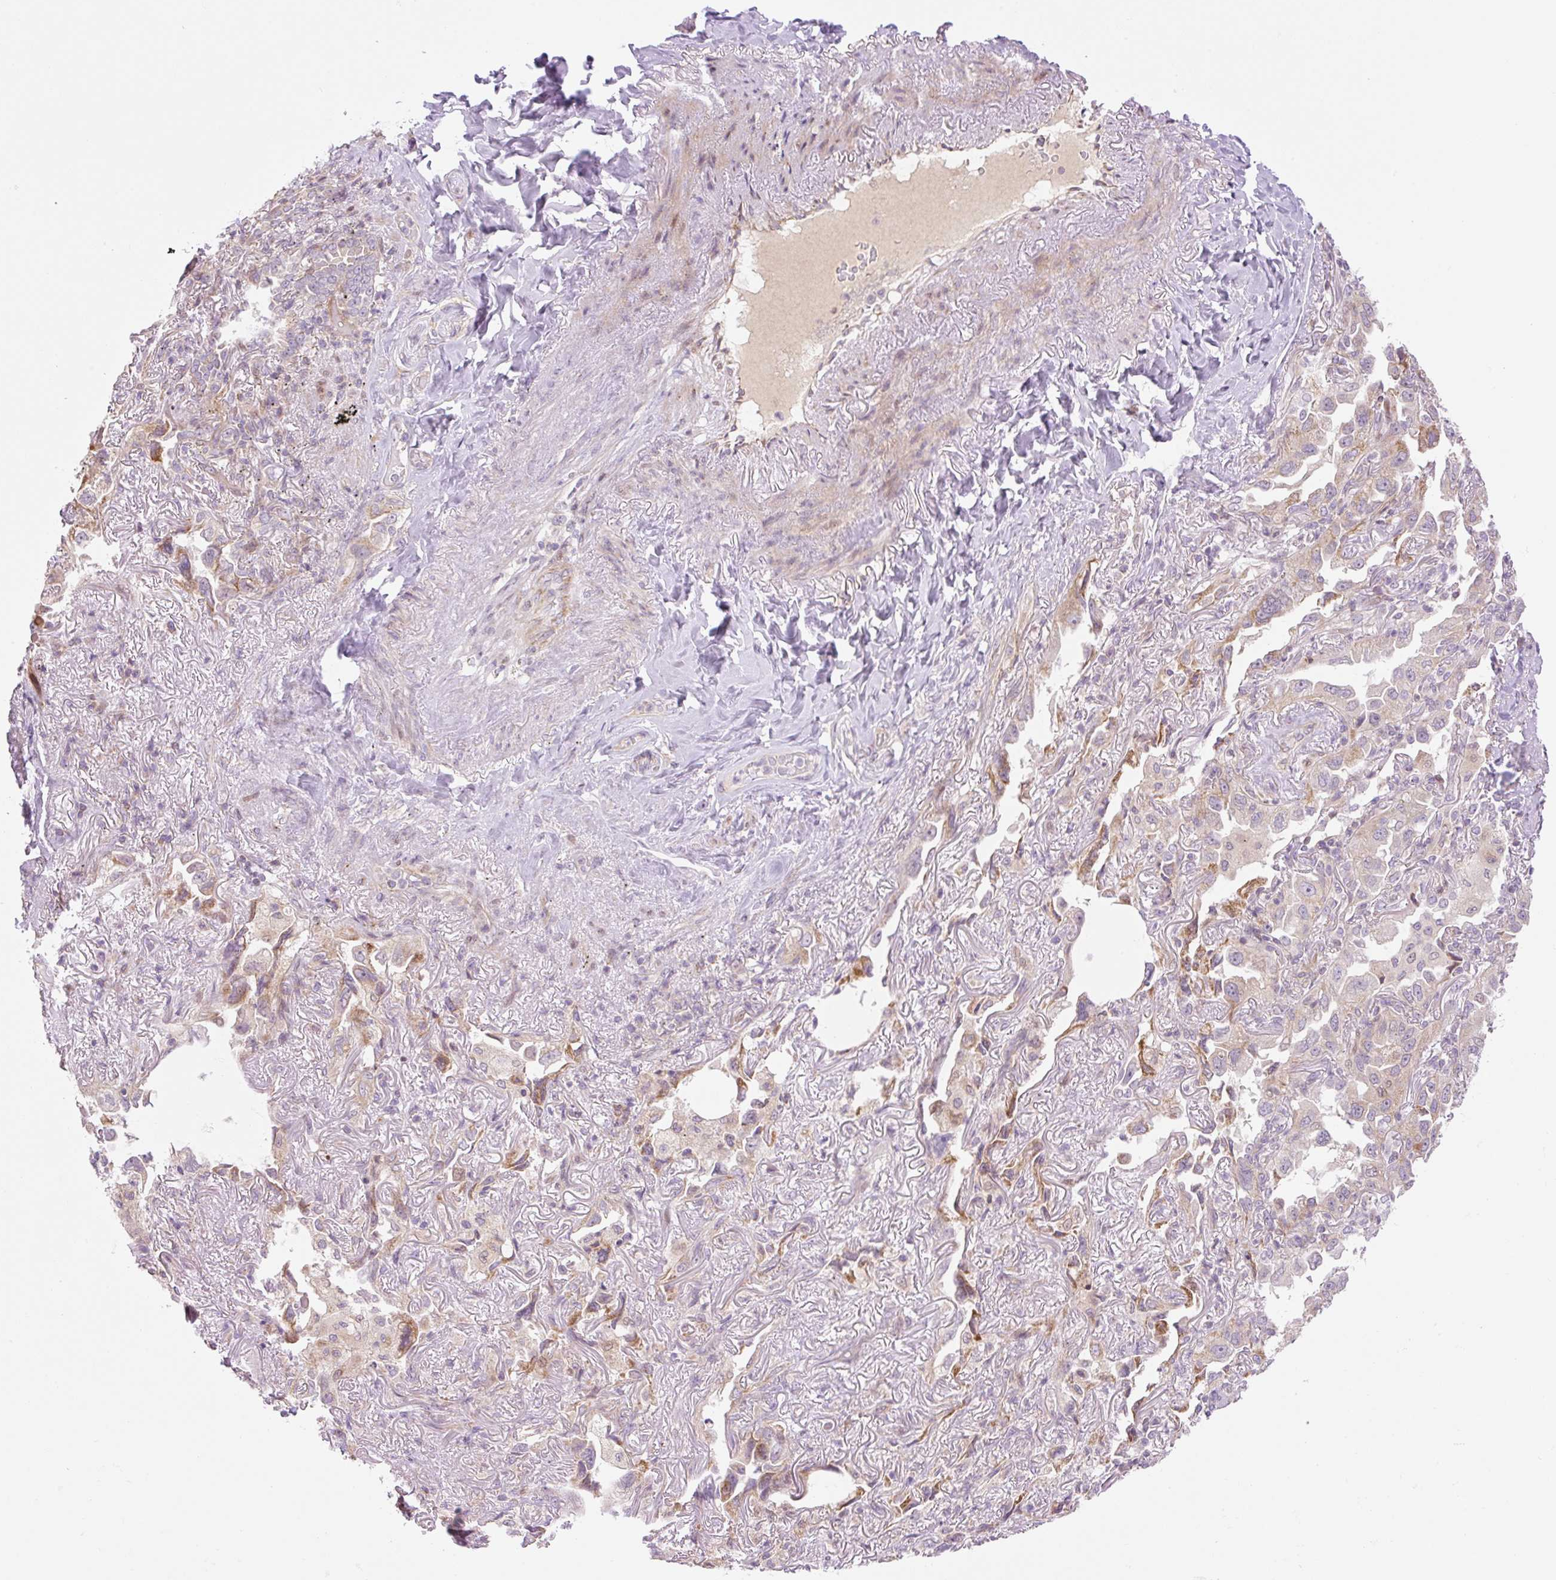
{"staining": {"intensity": "moderate", "quantity": "<25%", "location": "cytoplasmic/membranous"}, "tissue": "lung cancer", "cell_type": "Tumor cells", "image_type": "cancer", "snomed": [{"axis": "morphology", "description": "Adenocarcinoma, NOS"}, {"axis": "topography", "description": "Lung"}], "caption": "A brown stain labels moderate cytoplasmic/membranous positivity of a protein in human lung adenocarcinoma tumor cells. Immunohistochemistry stains the protein of interest in brown and the nuclei are stained blue.", "gene": "ZNF394", "patient": {"sex": "female", "age": 69}}